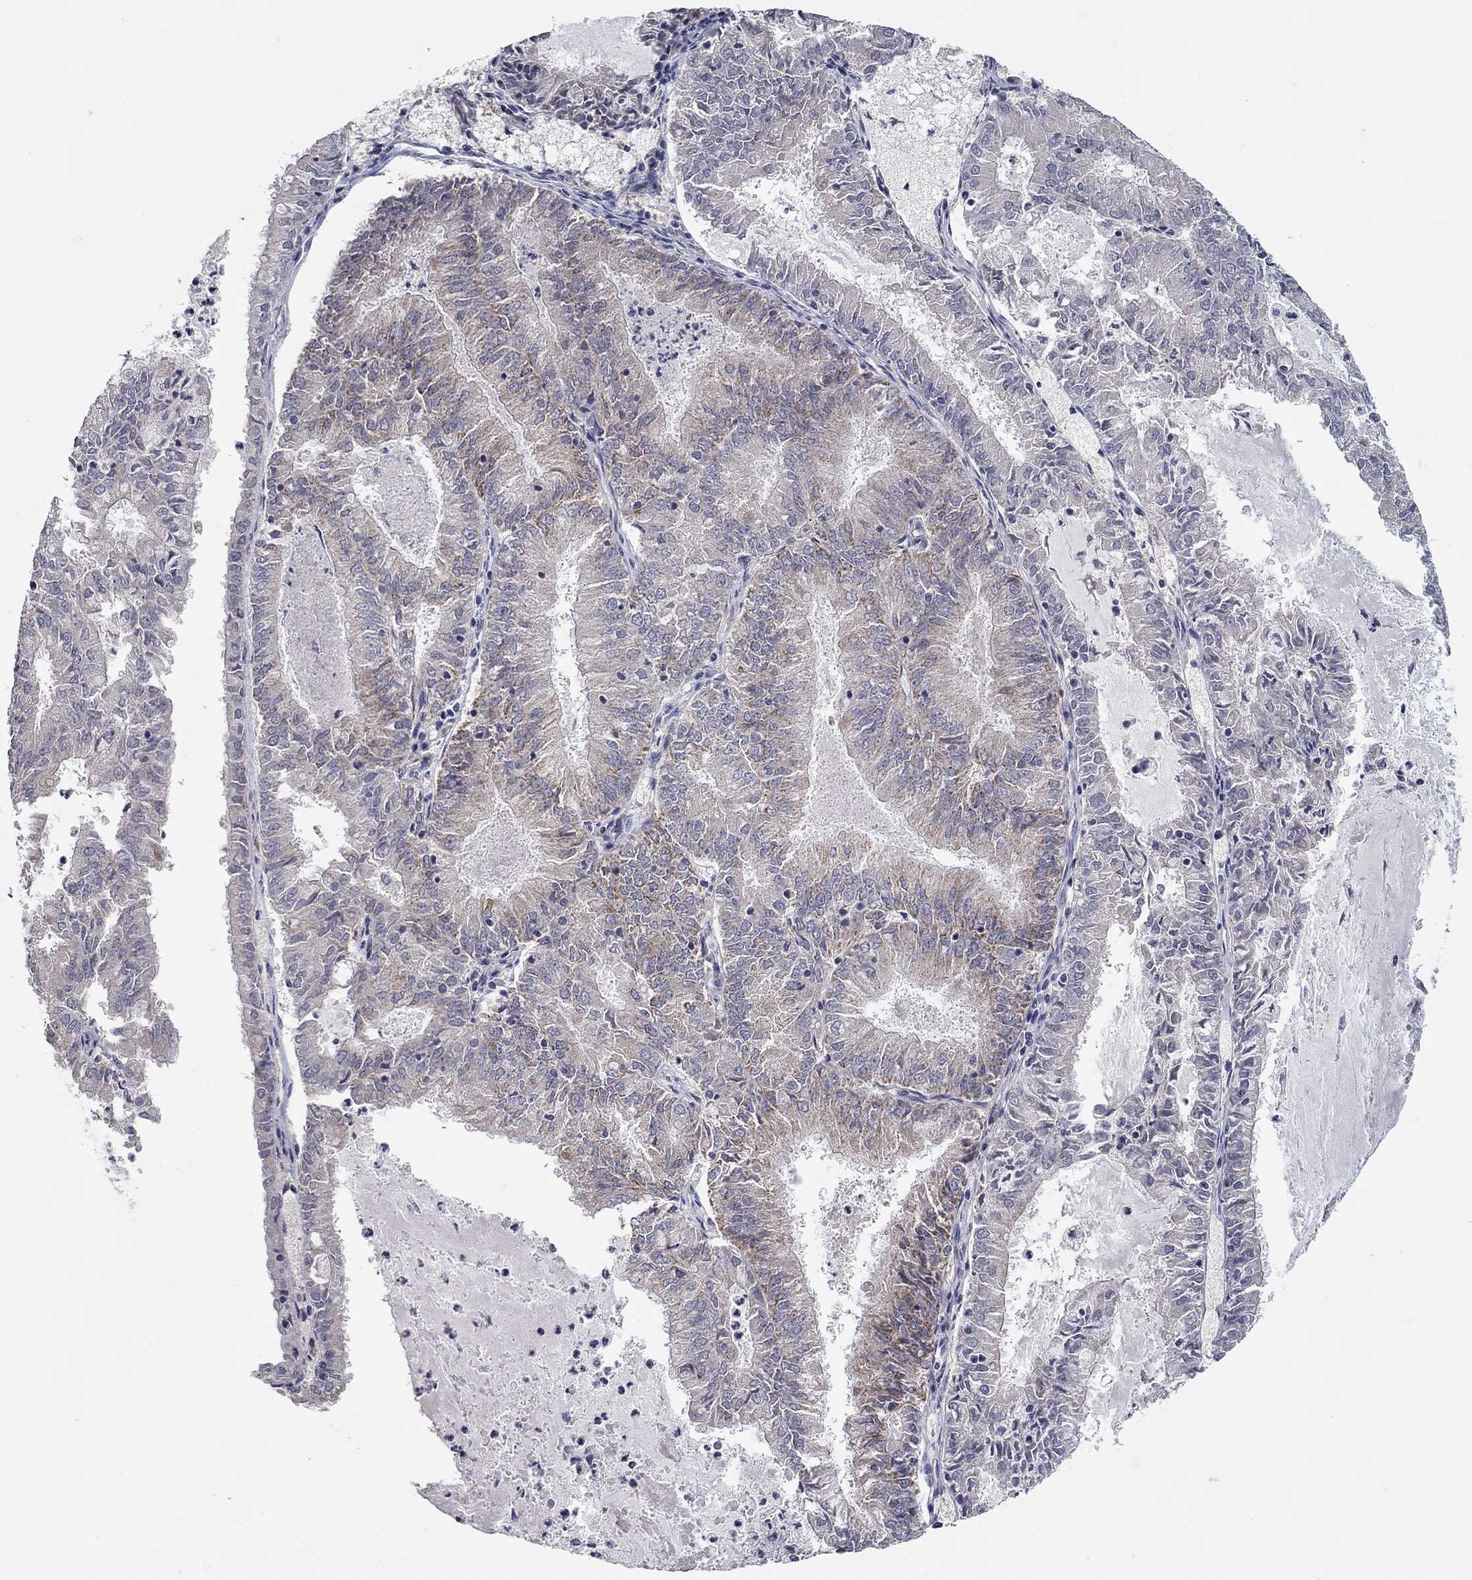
{"staining": {"intensity": "moderate", "quantity": "<25%", "location": "cytoplasmic/membranous"}, "tissue": "endometrial cancer", "cell_type": "Tumor cells", "image_type": "cancer", "snomed": [{"axis": "morphology", "description": "Adenocarcinoma, NOS"}, {"axis": "topography", "description": "Endometrium"}], "caption": "Tumor cells show low levels of moderate cytoplasmic/membranous expression in approximately <25% of cells in human endometrial cancer (adenocarcinoma).", "gene": "WASF3", "patient": {"sex": "female", "age": 57}}